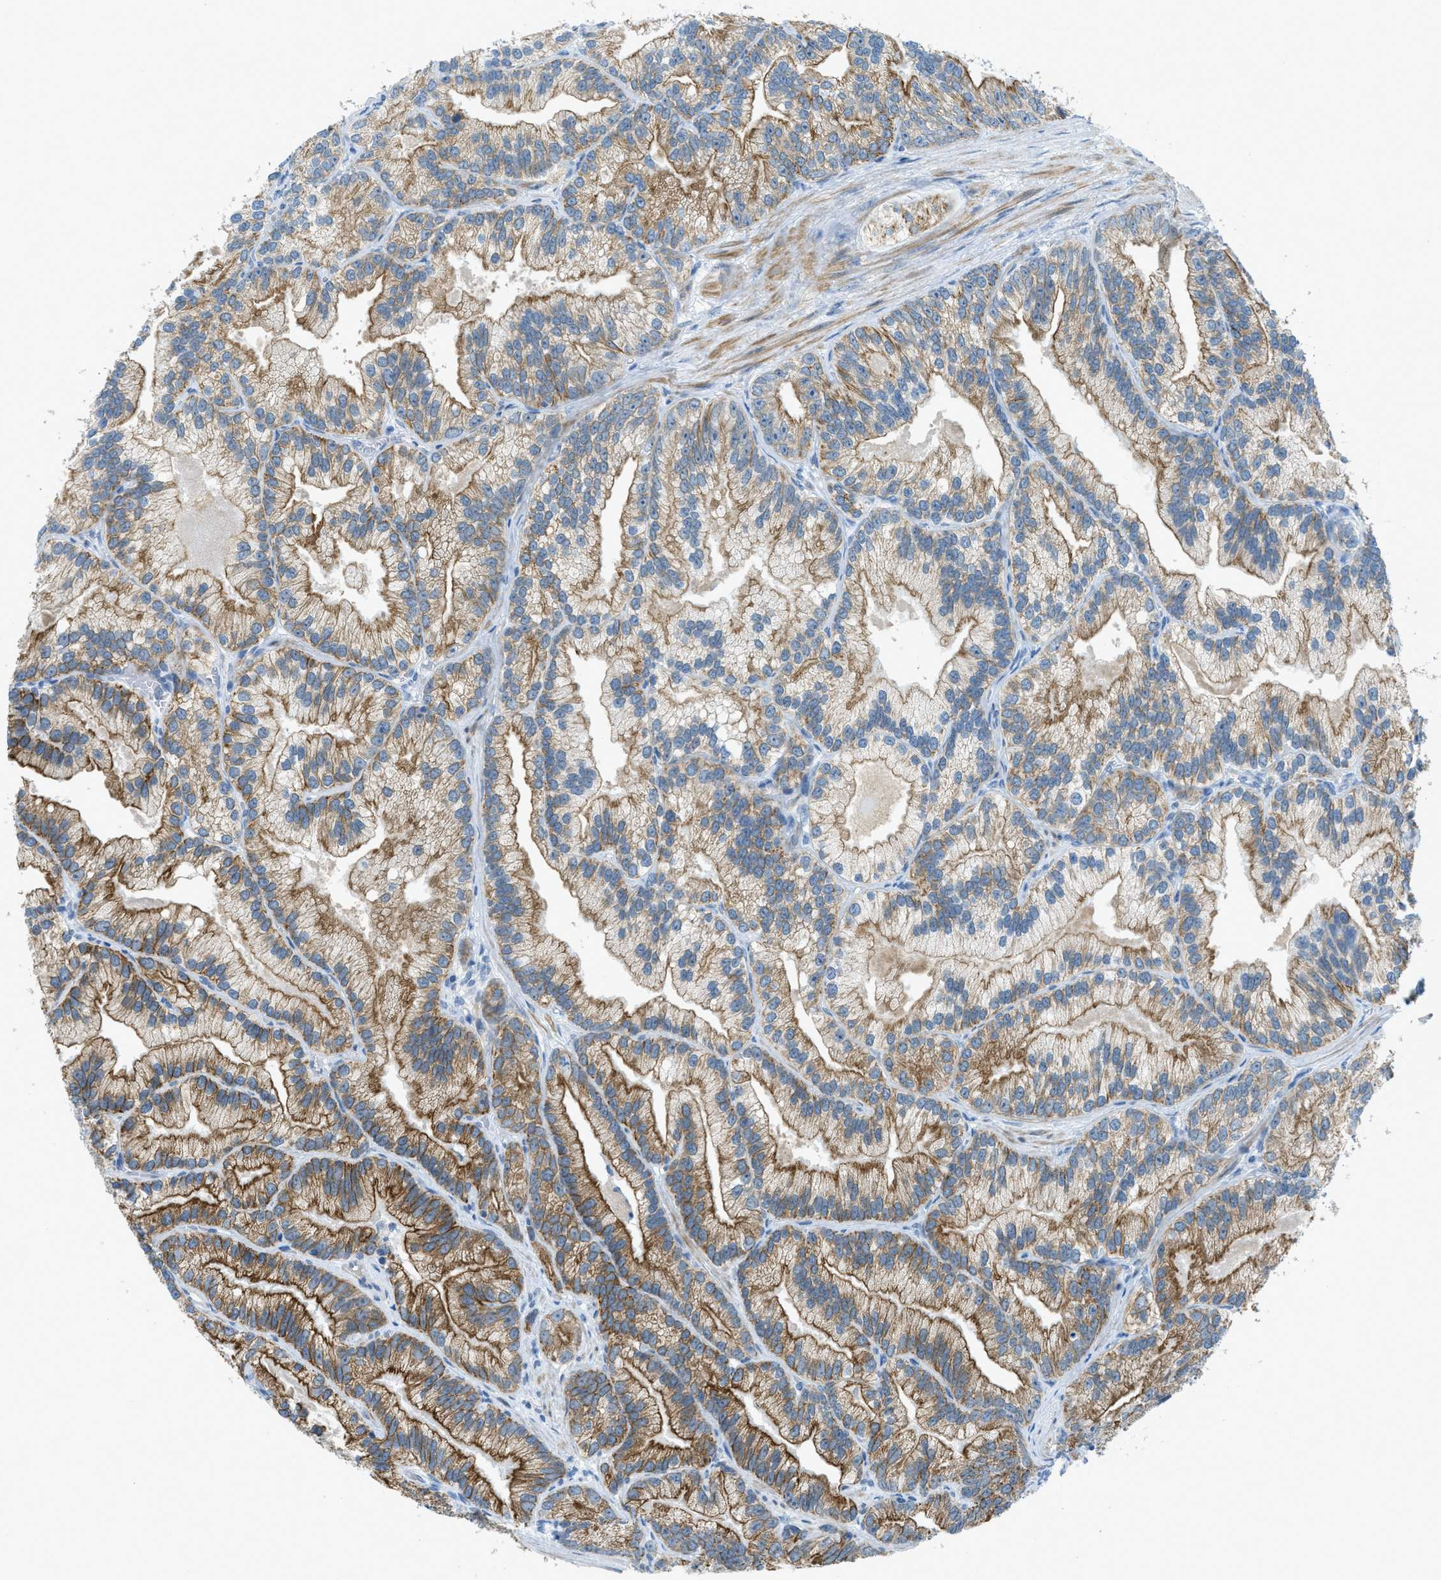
{"staining": {"intensity": "moderate", "quantity": ">75%", "location": "cytoplasmic/membranous"}, "tissue": "prostate cancer", "cell_type": "Tumor cells", "image_type": "cancer", "snomed": [{"axis": "morphology", "description": "Adenocarcinoma, Low grade"}, {"axis": "topography", "description": "Prostate"}], "caption": "A brown stain shows moderate cytoplasmic/membranous expression of a protein in human low-grade adenocarcinoma (prostate) tumor cells.", "gene": "KLHL8", "patient": {"sex": "male", "age": 89}}